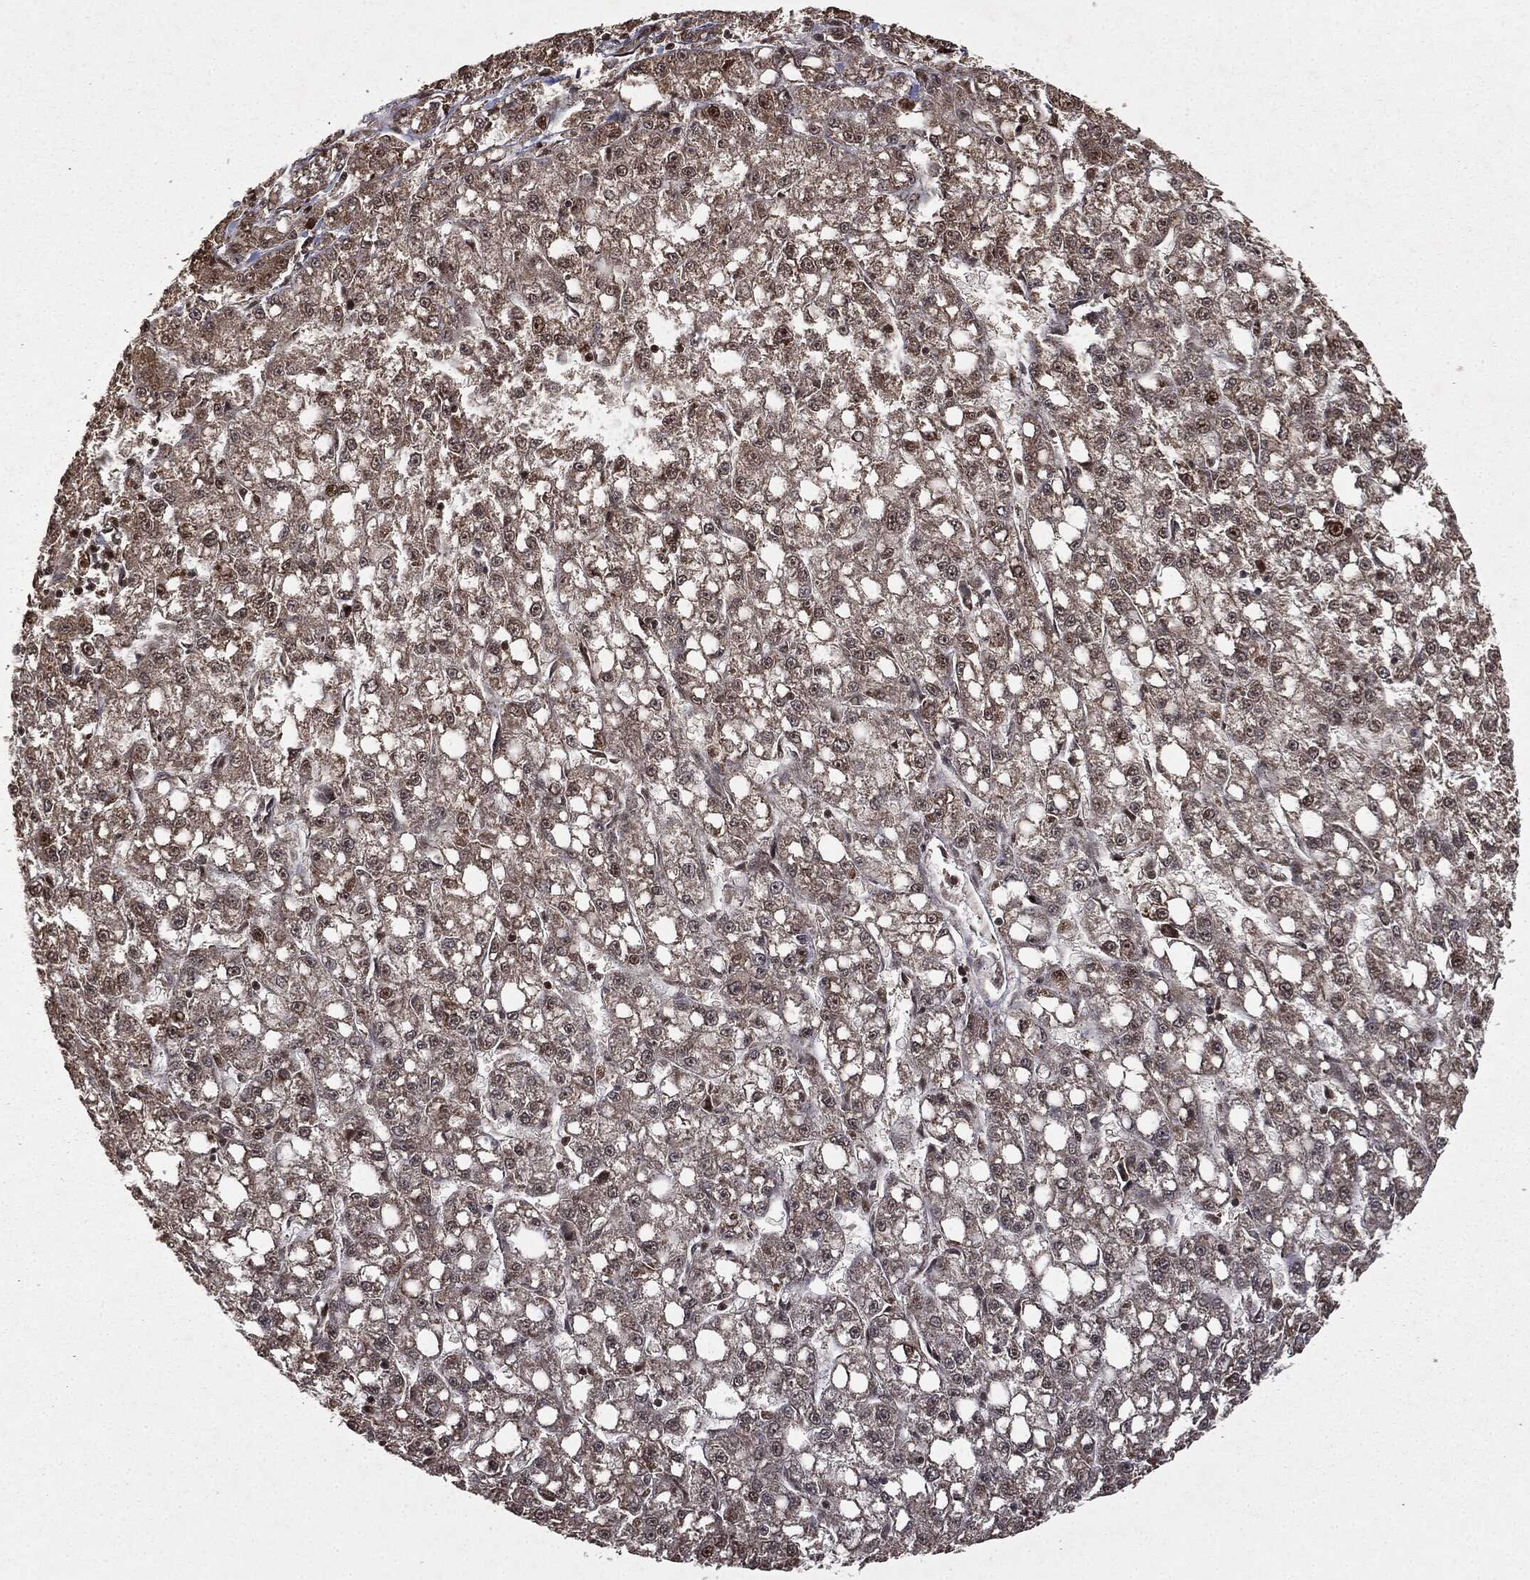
{"staining": {"intensity": "negative", "quantity": "none", "location": "none"}, "tissue": "liver cancer", "cell_type": "Tumor cells", "image_type": "cancer", "snomed": [{"axis": "morphology", "description": "Carcinoma, Hepatocellular, NOS"}, {"axis": "topography", "description": "Liver"}], "caption": "Tumor cells are negative for brown protein staining in liver cancer (hepatocellular carcinoma).", "gene": "ZNHIT6", "patient": {"sex": "female", "age": 65}}